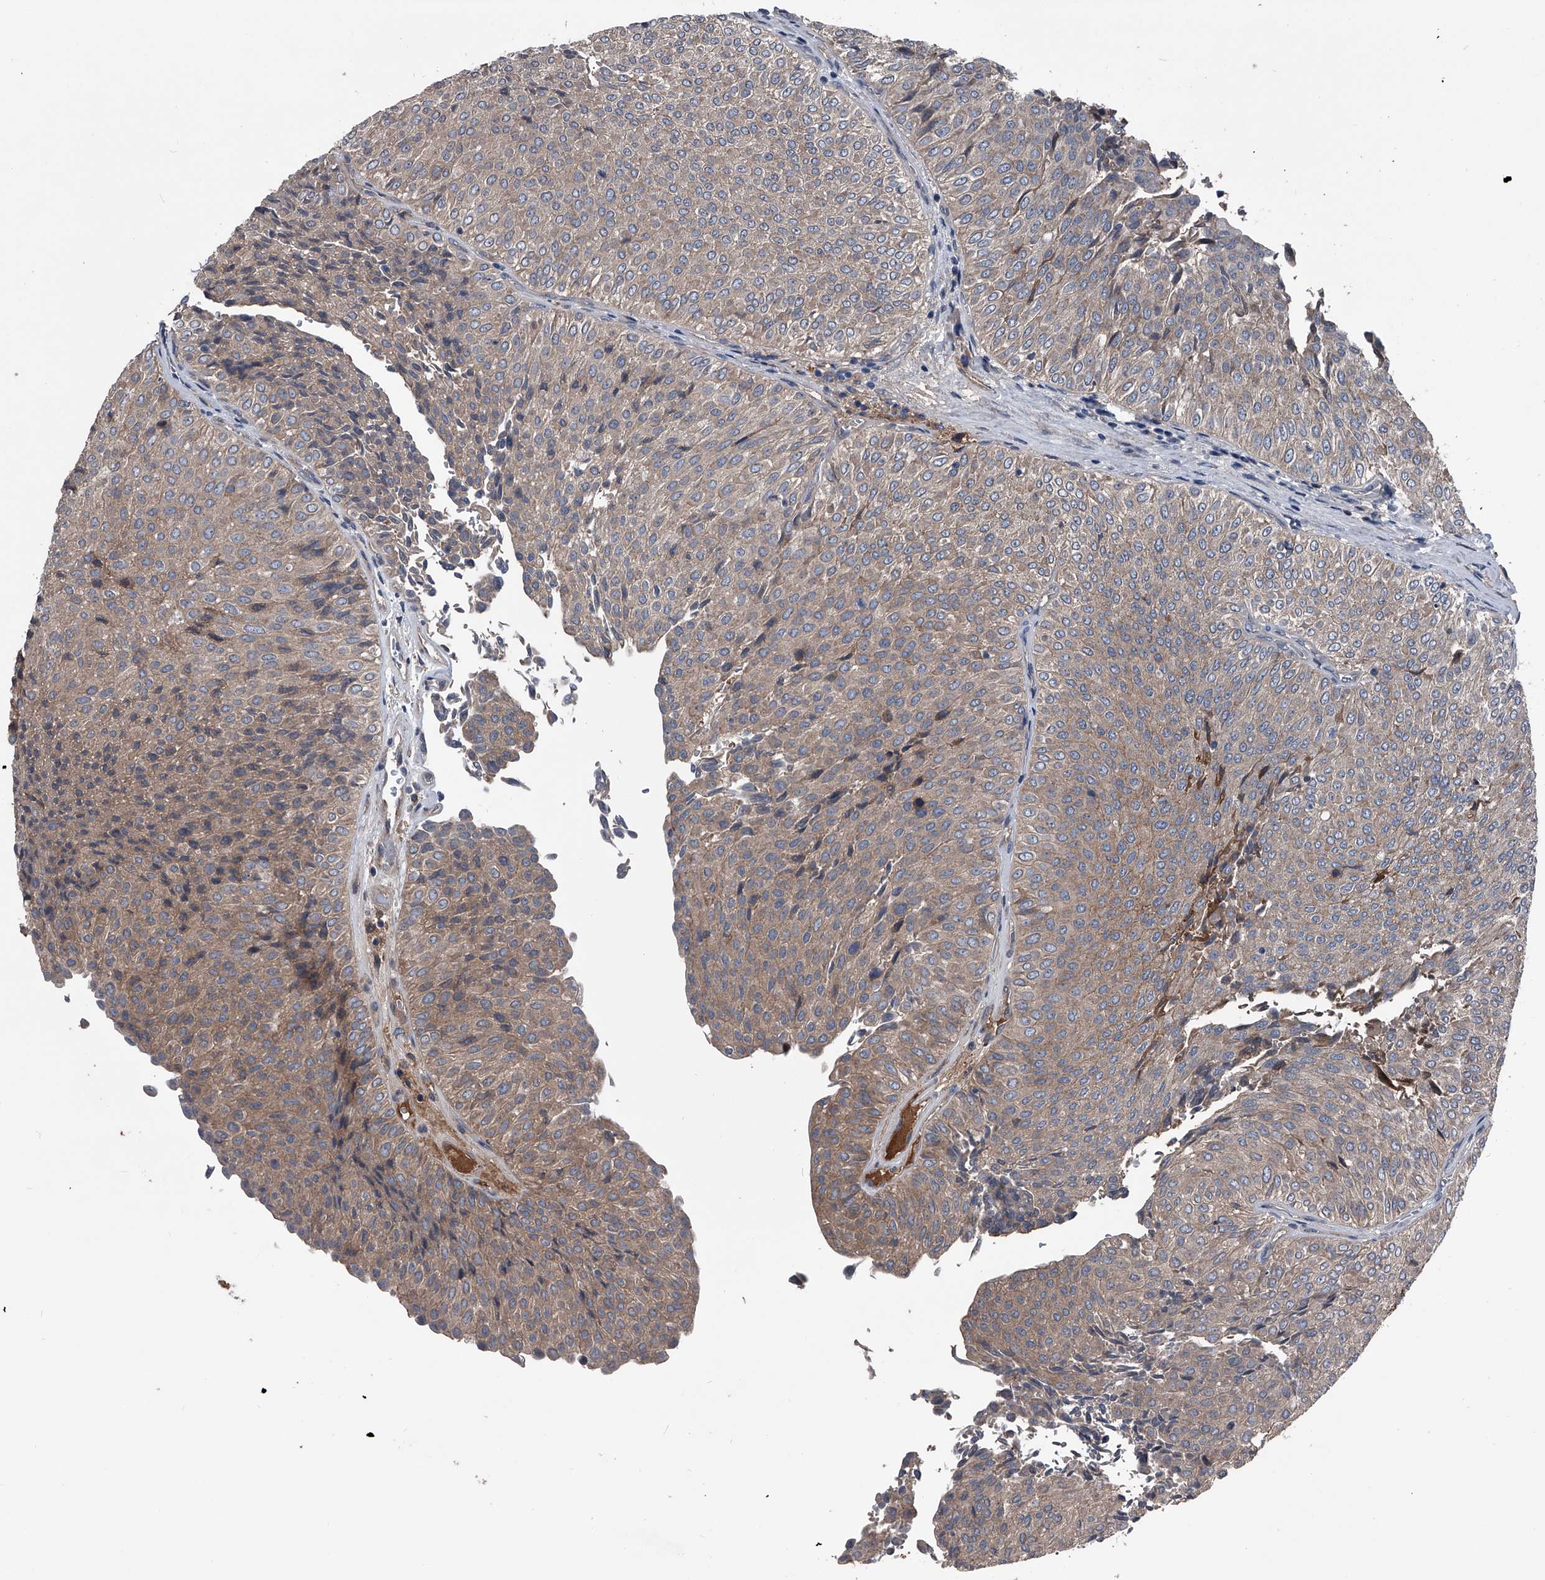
{"staining": {"intensity": "weak", "quantity": ">75%", "location": "cytoplasmic/membranous"}, "tissue": "urothelial cancer", "cell_type": "Tumor cells", "image_type": "cancer", "snomed": [{"axis": "morphology", "description": "Urothelial carcinoma, Low grade"}, {"axis": "topography", "description": "Urinary bladder"}], "caption": "Urothelial cancer stained with a protein marker displays weak staining in tumor cells.", "gene": "KIF13A", "patient": {"sex": "male", "age": 78}}